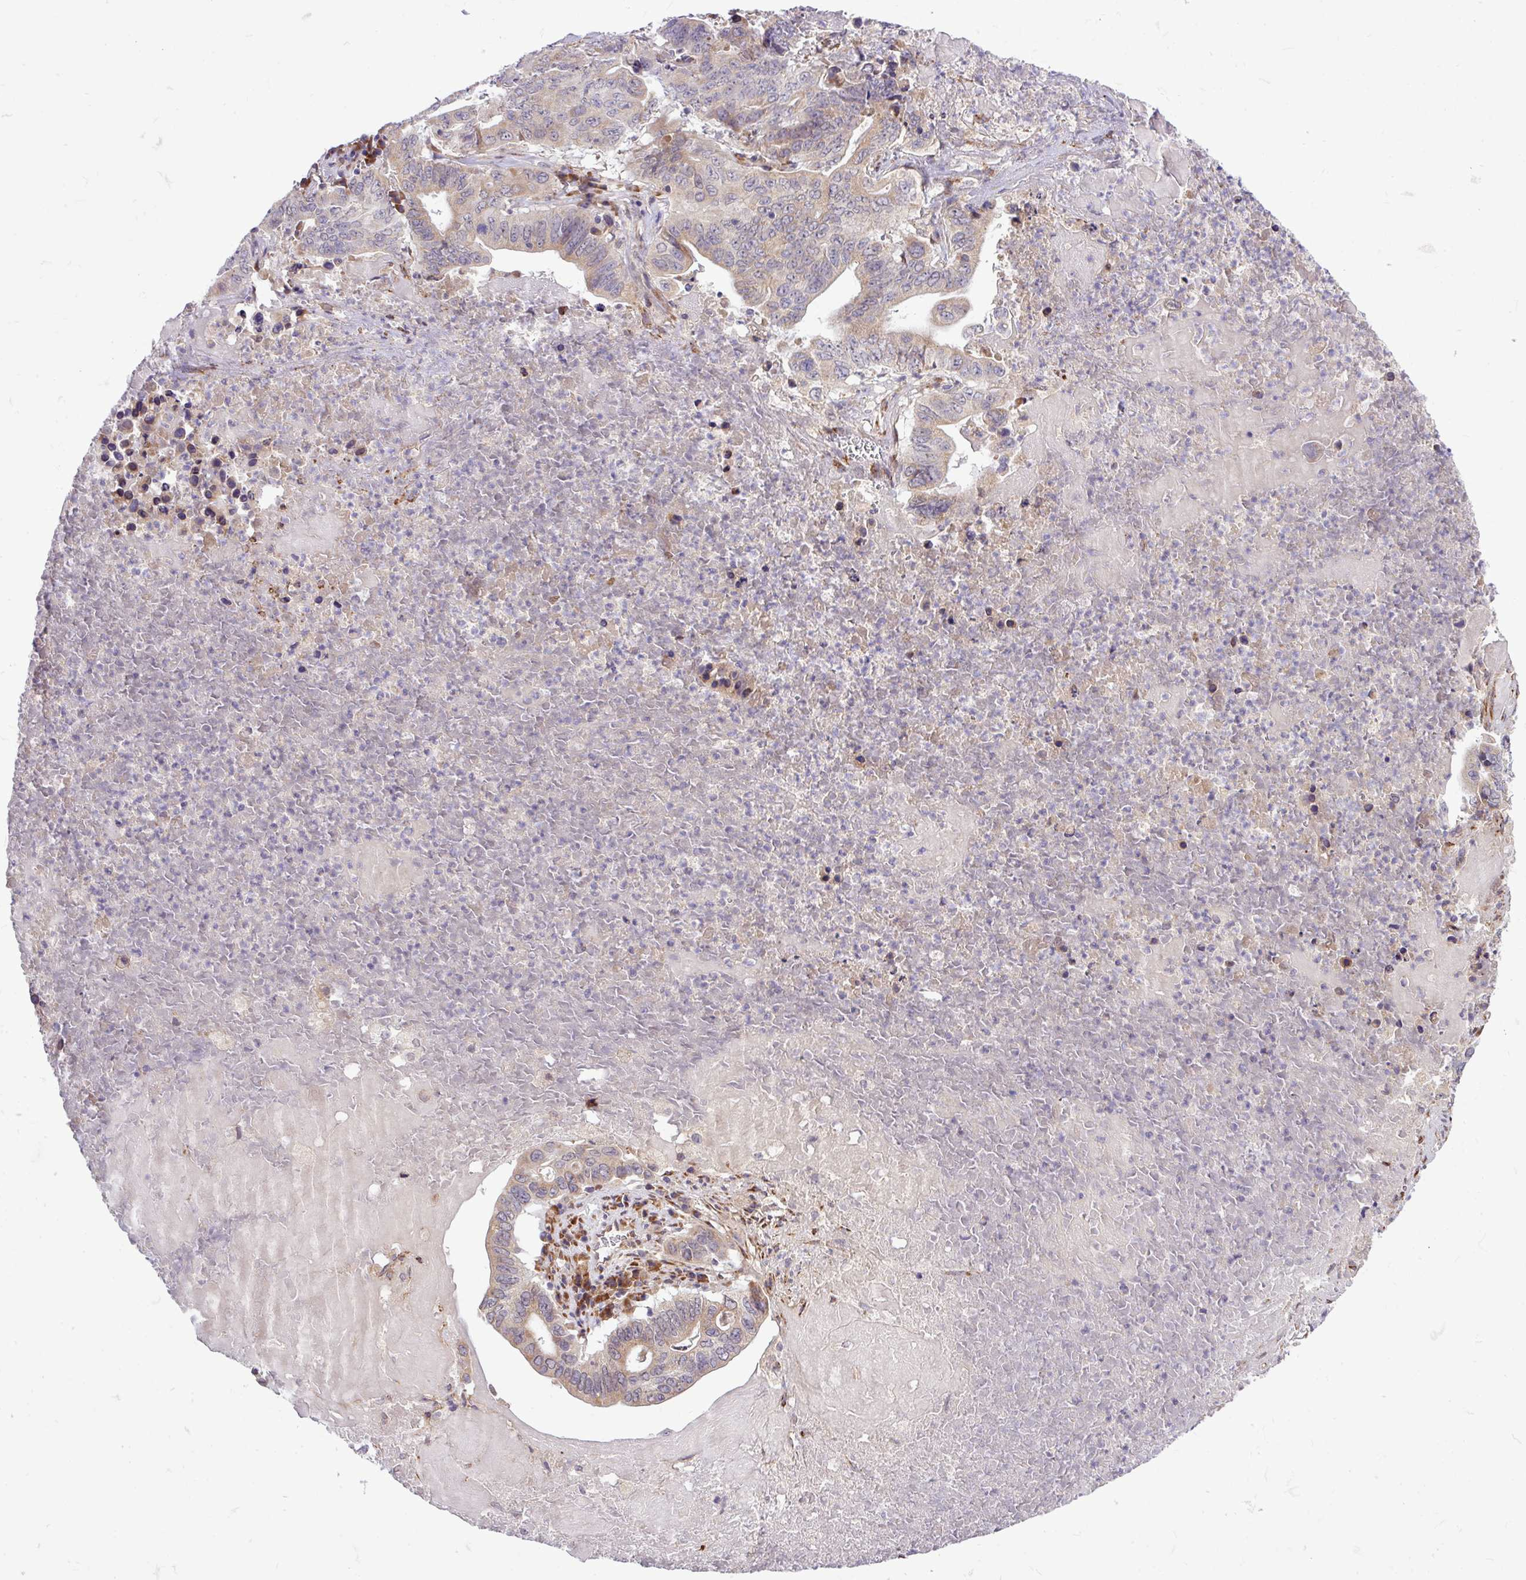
{"staining": {"intensity": "weak", "quantity": ">75%", "location": "cytoplasmic/membranous"}, "tissue": "lung cancer", "cell_type": "Tumor cells", "image_type": "cancer", "snomed": [{"axis": "morphology", "description": "Adenocarcinoma, NOS"}, {"axis": "topography", "description": "Lung"}], "caption": "Immunohistochemistry of lung cancer (adenocarcinoma) displays low levels of weak cytoplasmic/membranous staining in about >75% of tumor cells. The protein of interest is shown in brown color, while the nuclei are stained blue.", "gene": "TM2D2", "patient": {"sex": "female", "age": 60}}